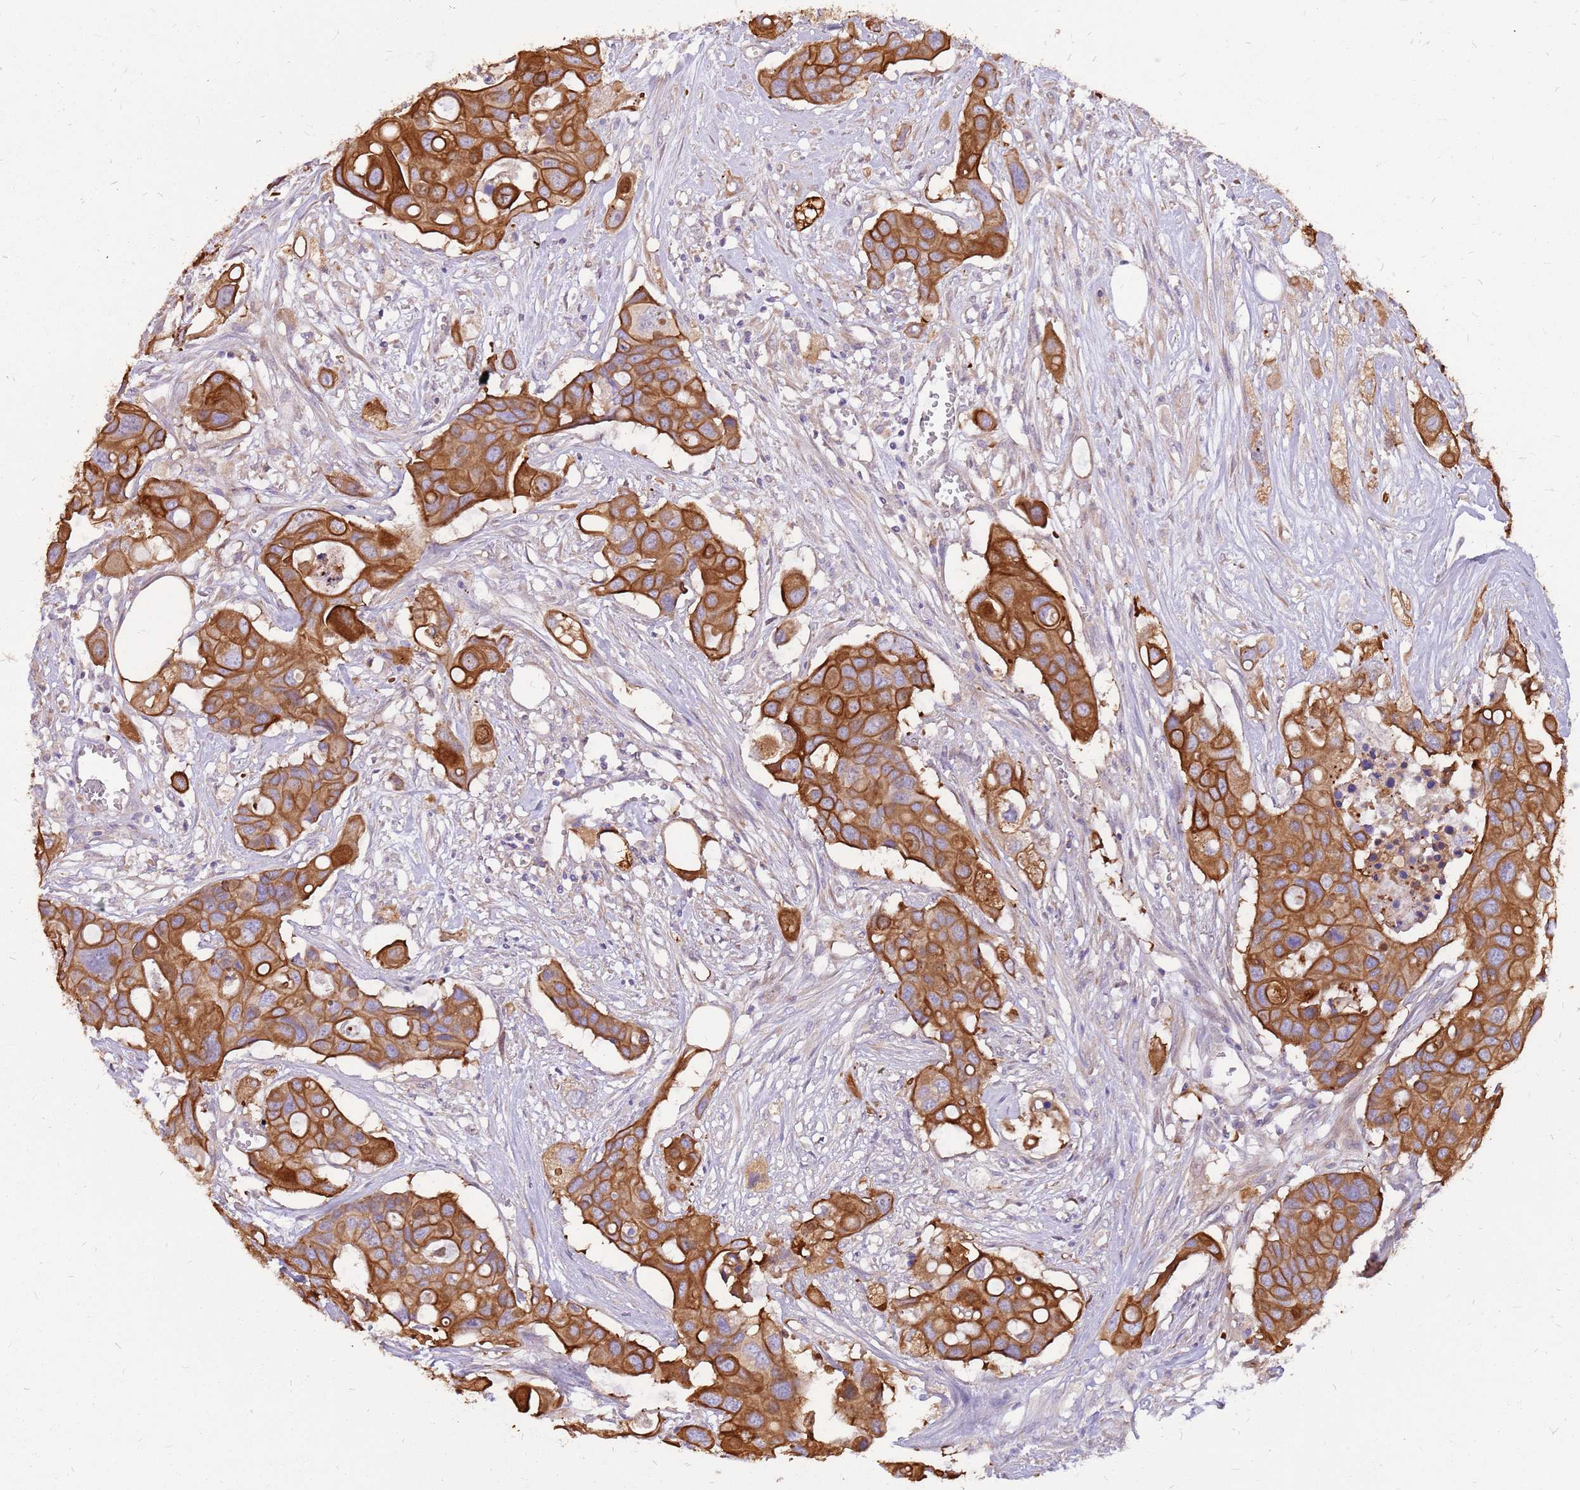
{"staining": {"intensity": "moderate", "quantity": ">75%", "location": "cytoplasmic/membranous"}, "tissue": "colorectal cancer", "cell_type": "Tumor cells", "image_type": "cancer", "snomed": [{"axis": "morphology", "description": "Adenocarcinoma, NOS"}, {"axis": "topography", "description": "Colon"}], "caption": "Immunohistochemical staining of colorectal adenocarcinoma demonstrates medium levels of moderate cytoplasmic/membranous protein staining in approximately >75% of tumor cells.", "gene": "WASHC4", "patient": {"sex": "male", "age": 77}}